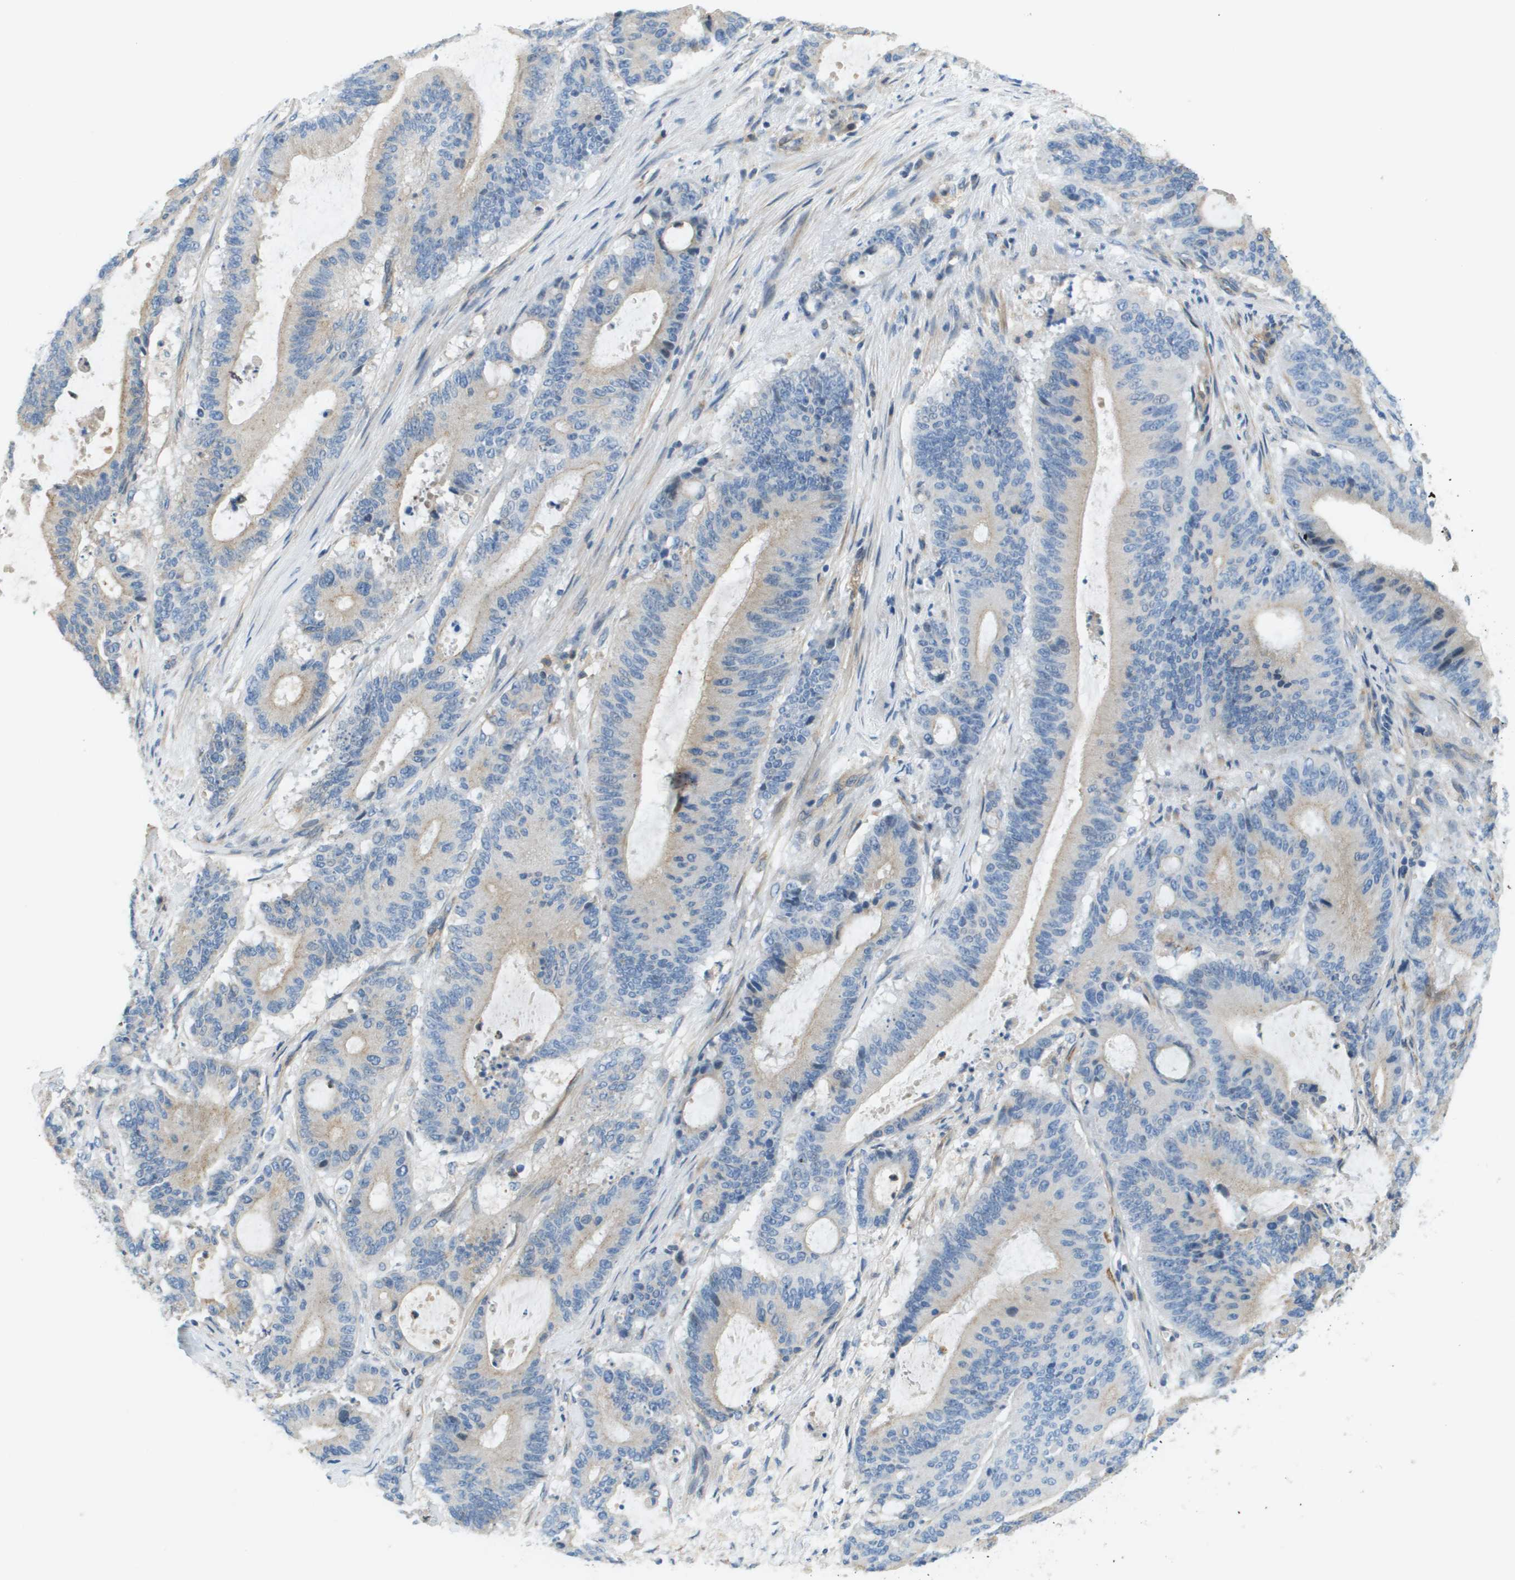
{"staining": {"intensity": "negative", "quantity": "none", "location": "none"}, "tissue": "liver cancer", "cell_type": "Tumor cells", "image_type": "cancer", "snomed": [{"axis": "morphology", "description": "Cholangiocarcinoma"}, {"axis": "topography", "description": "Liver"}], "caption": "An IHC micrograph of liver cancer (cholangiocarcinoma) is shown. There is no staining in tumor cells of liver cancer (cholangiocarcinoma).", "gene": "MYH11", "patient": {"sex": "female", "age": 73}}